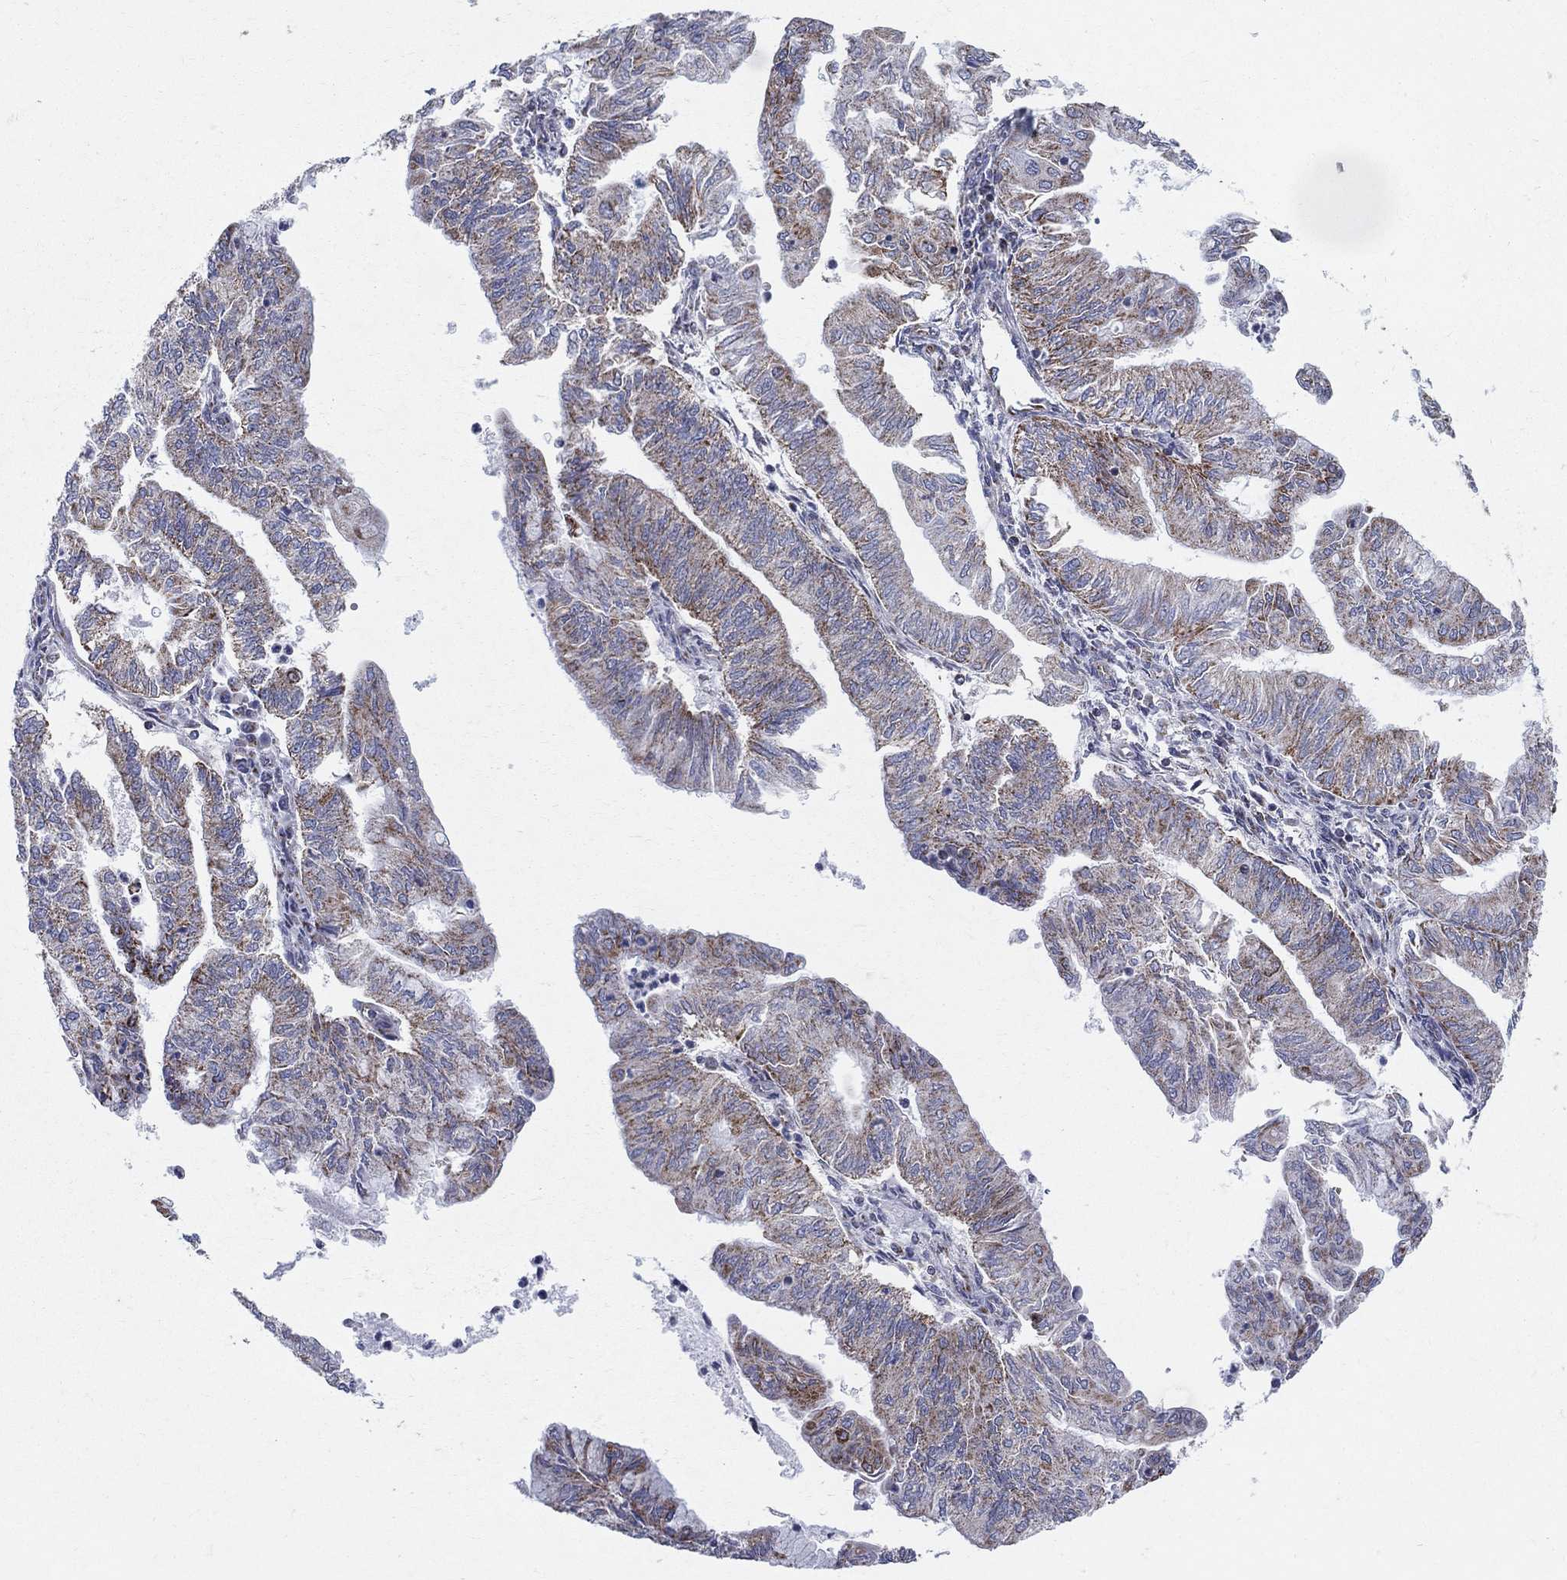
{"staining": {"intensity": "moderate", "quantity": "25%-75%", "location": "cytoplasmic/membranous"}, "tissue": "endometrial cancer", "cell_type": "Tumor cells", "image_type": "cancer", "snomed": [{"axis": "morphology", "description": "Adenocarcinoma, NOS"}, {"axis": "topography", "description": "Endometrium"}], "caption": "Tumor cells show medium levels of moderate cytoplasmic/membranous positivity in approximately 25%-75% of cells in endometrial cancer (adenocarcinoma).", "gene": "KISS1R", "patient": {"sex": "female", "age": 59}}